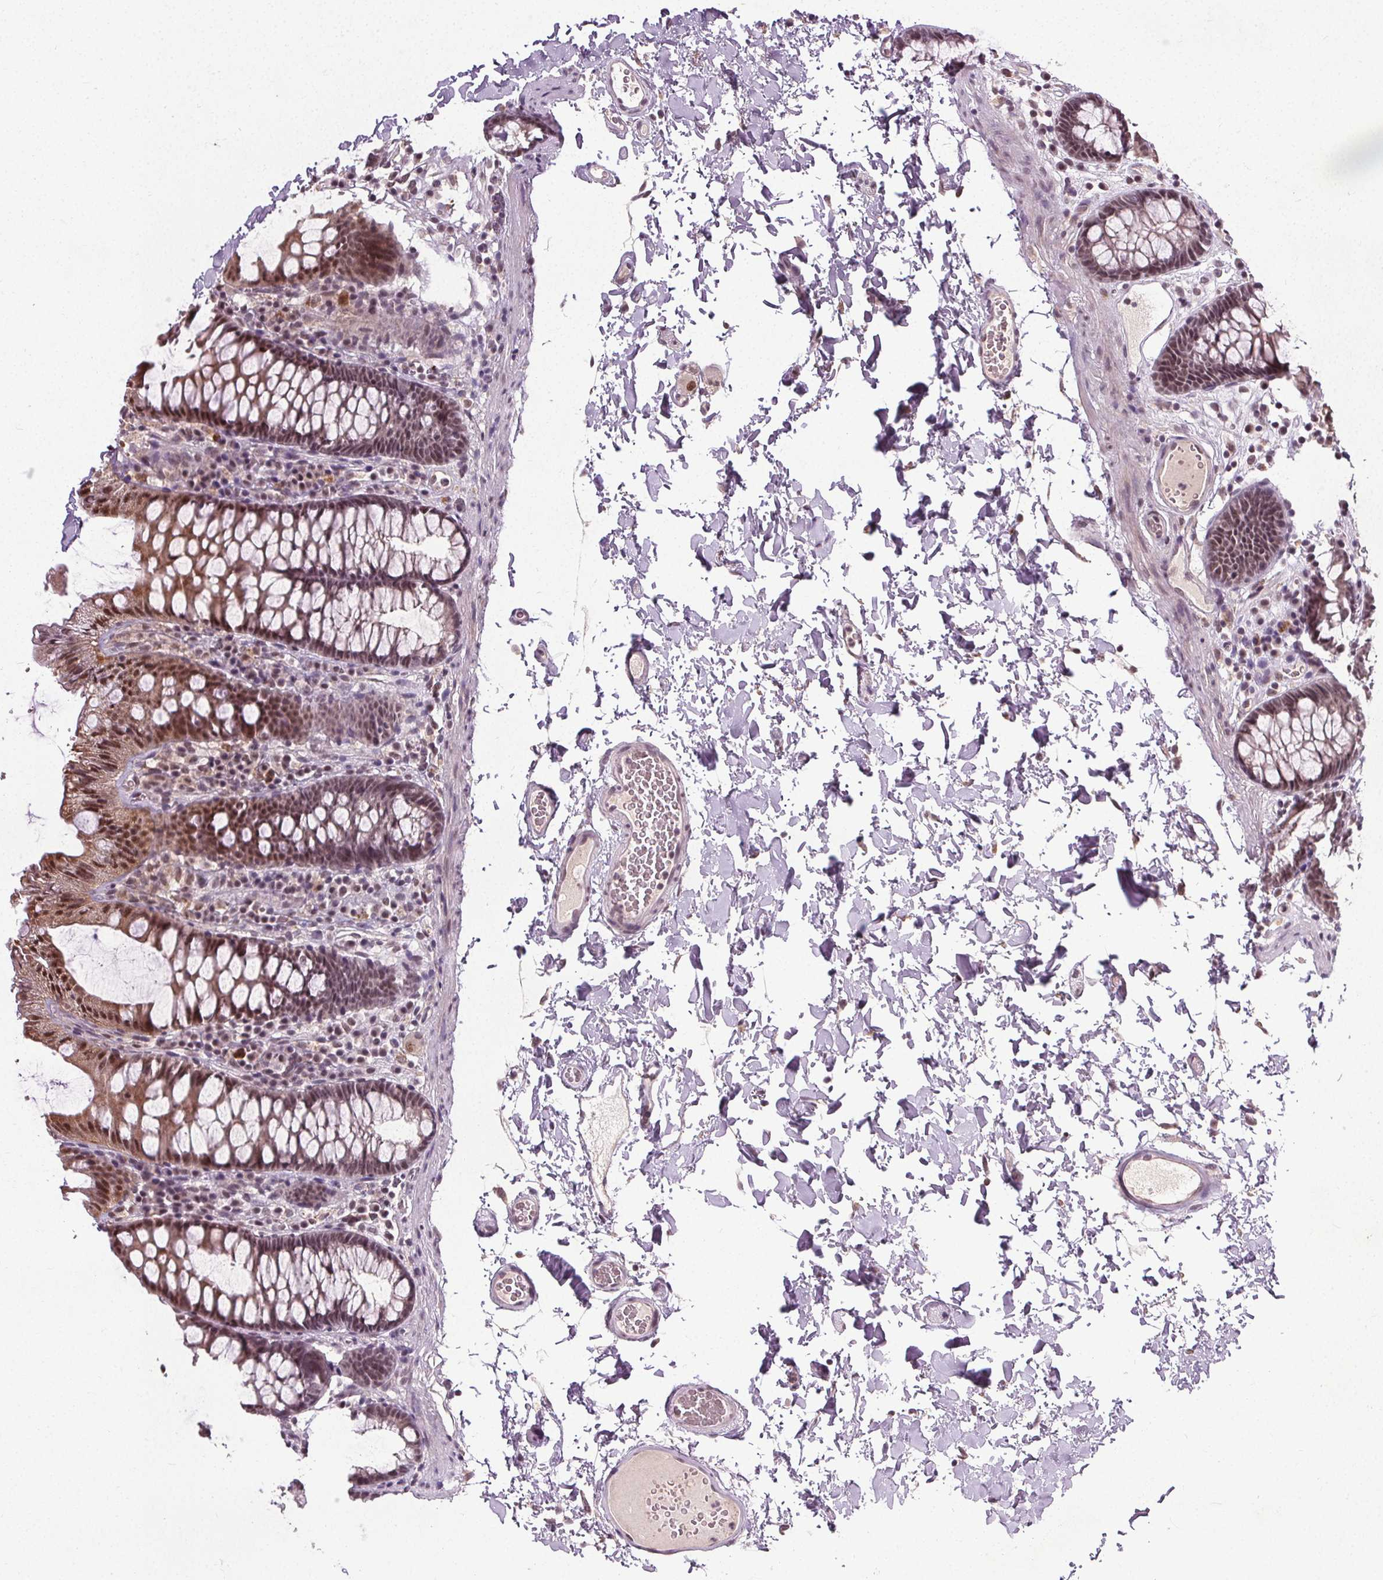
{"staining": {"intensity": "moderate", "quantity": "25%-75%", "location": "nuclear"}, "tissue": "colon", "cell_type": "Endothelial cells", "image_type": "normal", "snomed": [{"axis": "morphology", "description": "Normal tissue, NOS"}, {"axis": "topography", "description": "Colon"}, {"axis": "topography", "description": "Peripheral nerve tissue"}], "caption": "This is a histology image of IHC staining of normal colon, which shows moderate staining in the nuclear of endothelial cells.", "gene": "MED6", "patient": {"sex": "male", "age": 84}}